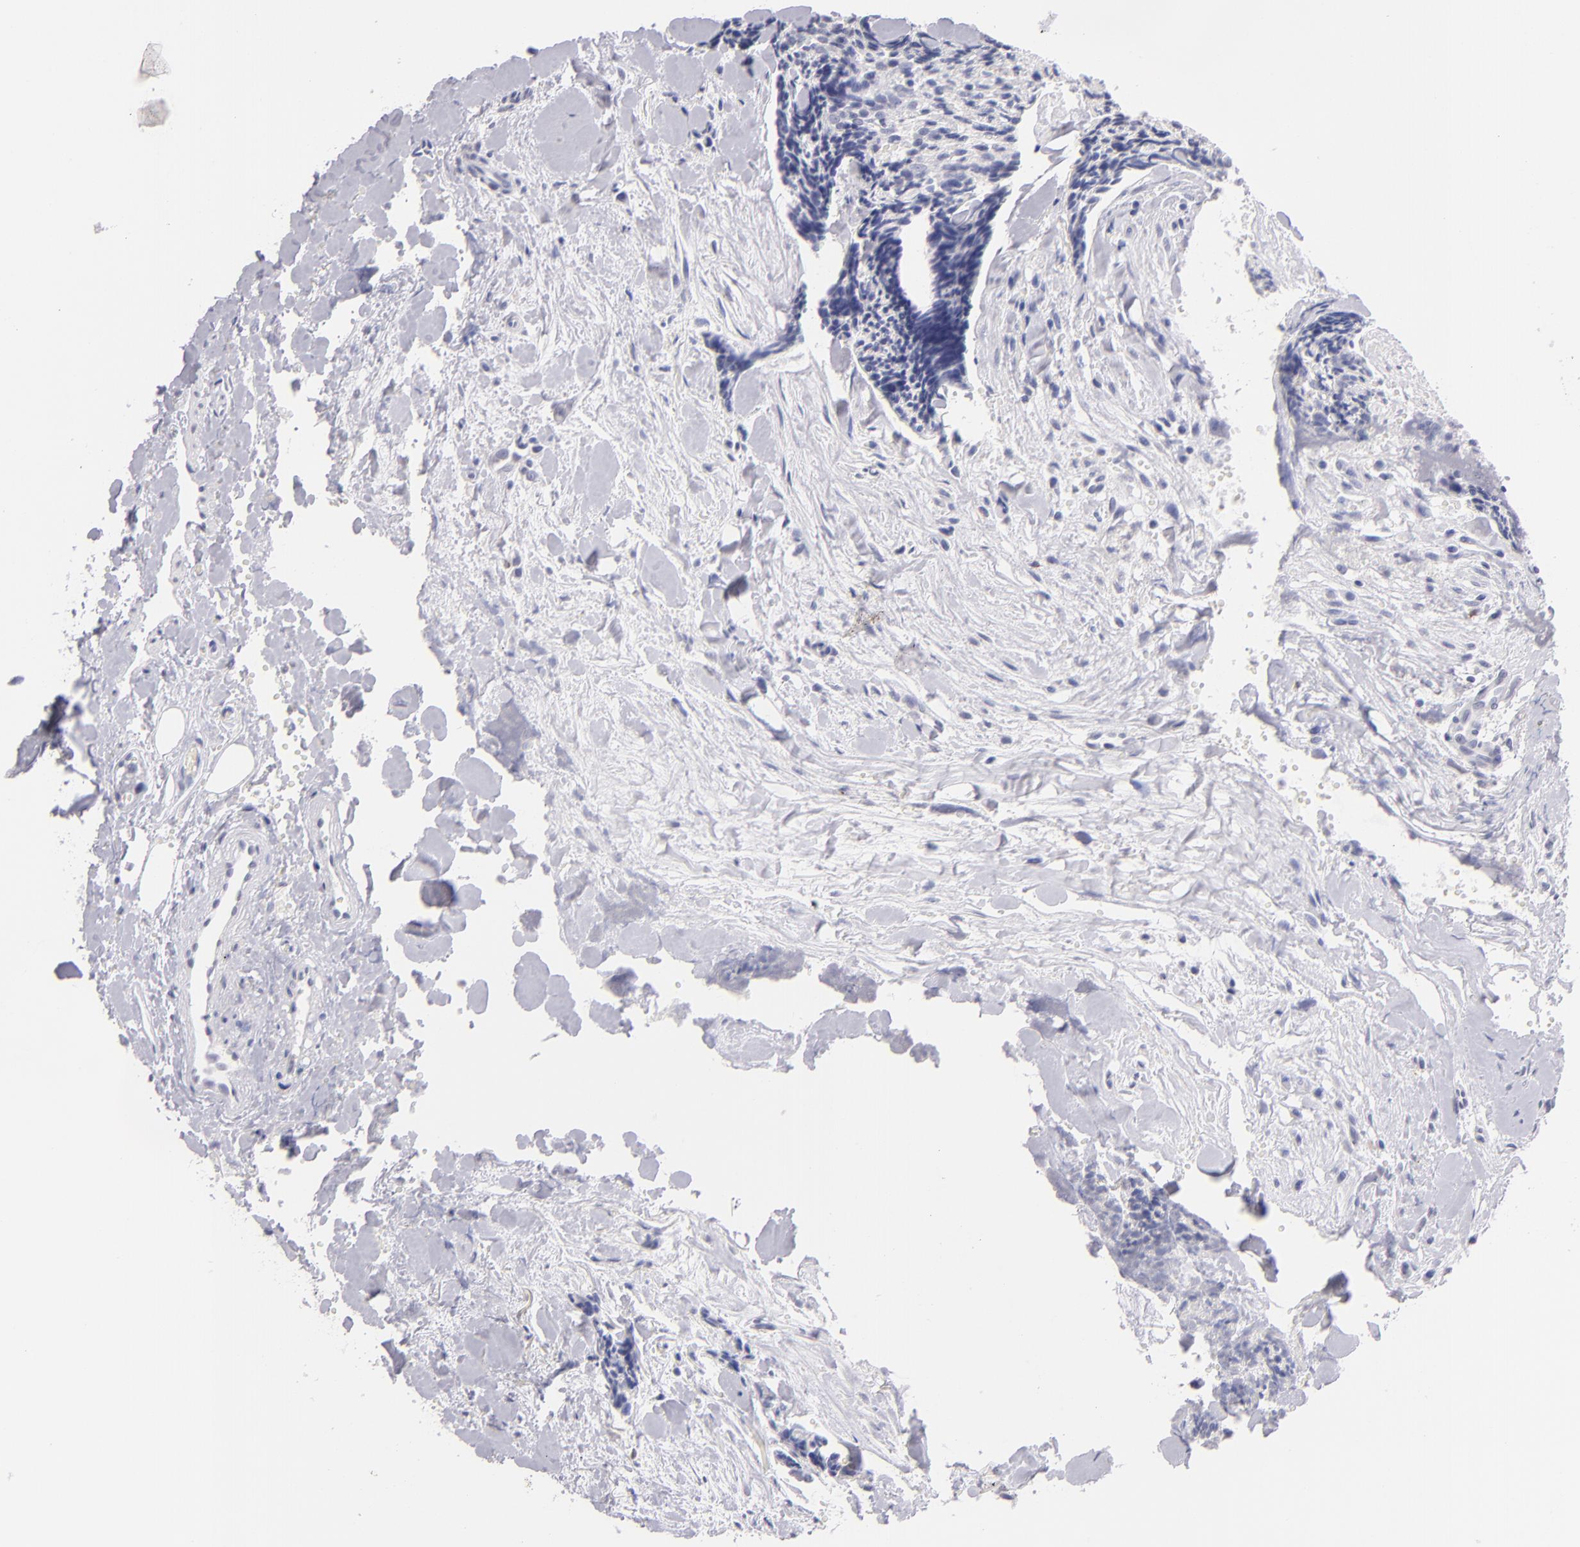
{"staining": {"intensity": "negative", "quantity": "none", "location": "none"}, "tissue": "head and neck cancer", "cell_type": "Tumor cells", "image_type": "cancer", "snomed": [{"axis": "morphology", "description": "Squamous cell carcinoma, NOS"}, {"axis": "topography", "description": "Salivary gland"}, {"axis": "topography", "description": "Head-Neck"}], "caption": "Immunohistochemical staining of head and neck squamous cell carcinoma reveals no significant positivity in tumor cells.", "gene": "IL2RA", "patient": {"sex": "male", "age": 70}}